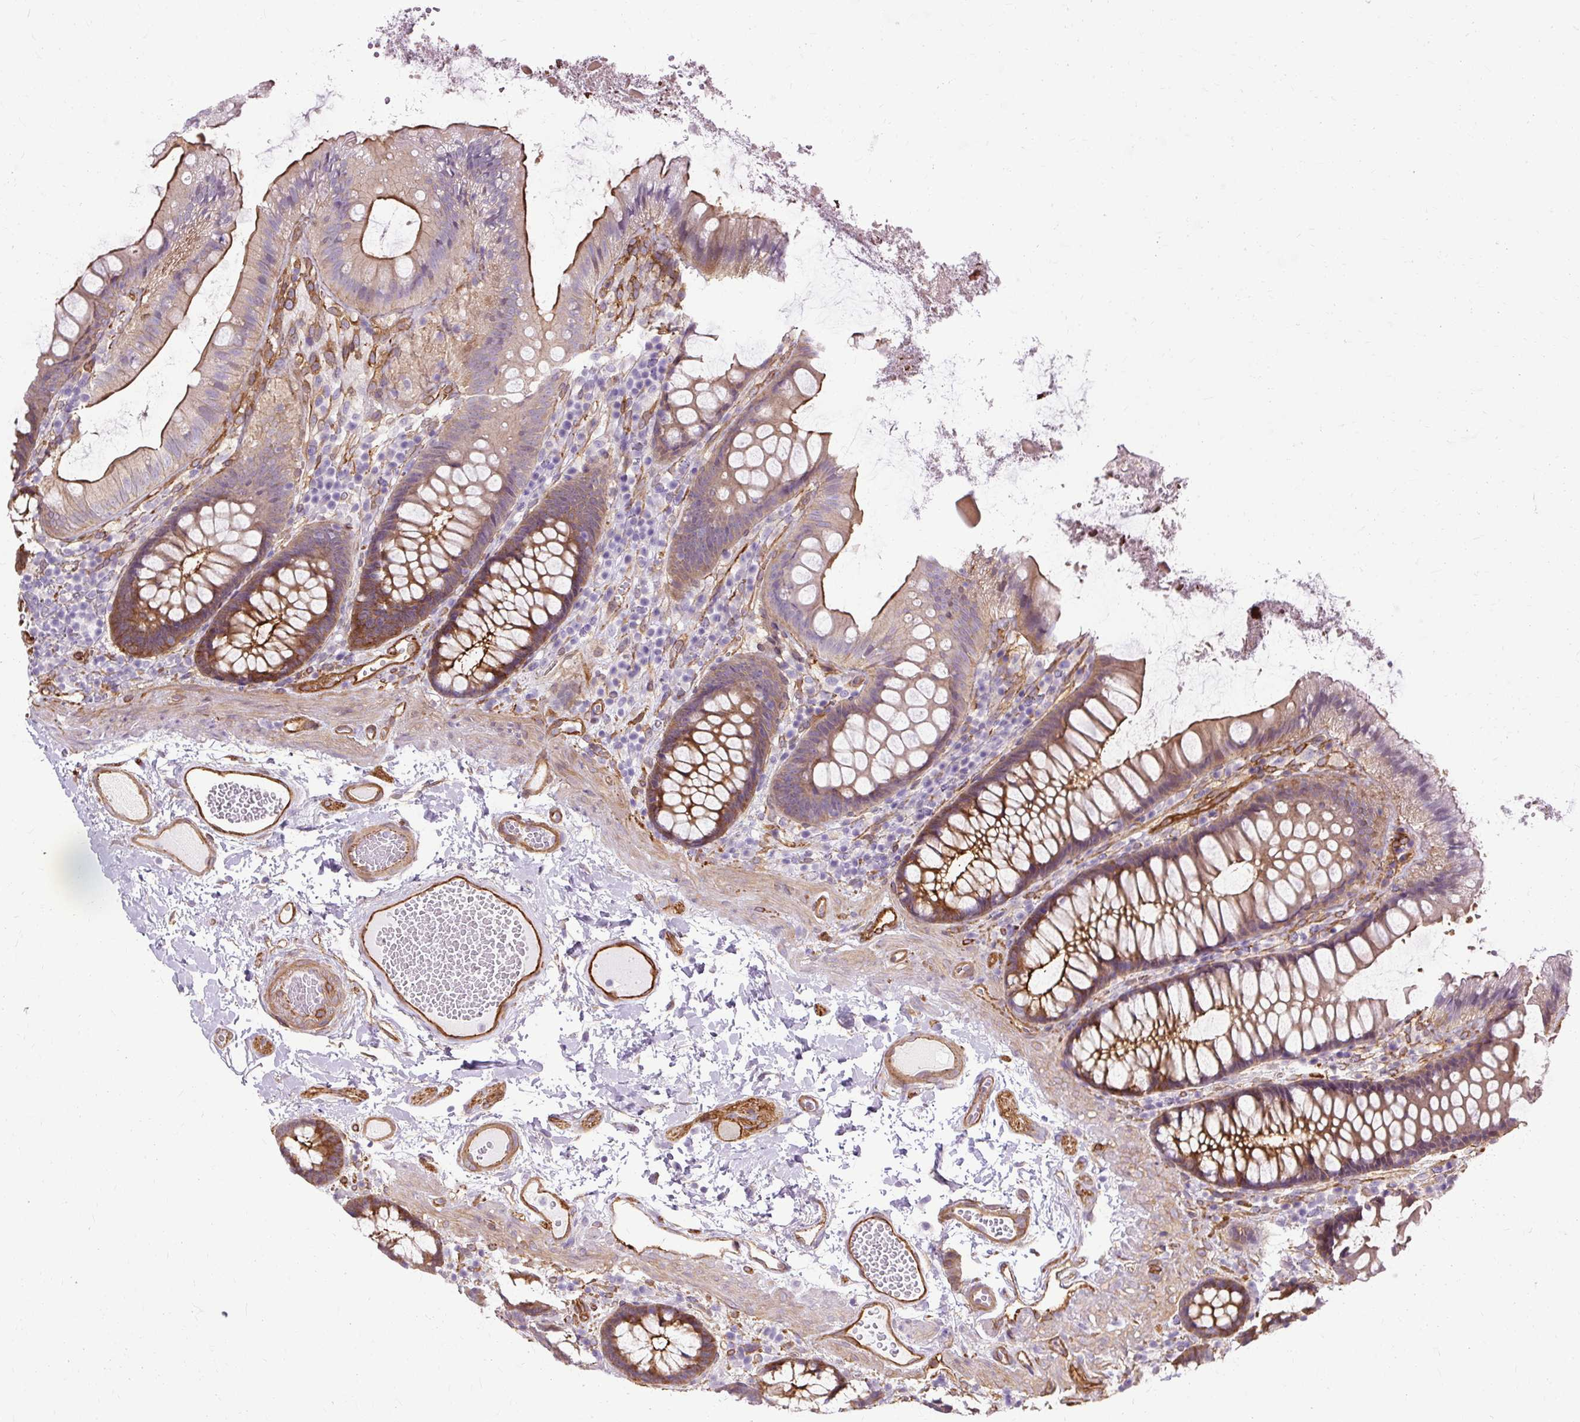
{"staining": {"intensity": "moderate", "quantity": ">75%", "location": "cytoplasmic/membranous"}, "tissue": "colon", "cell_type": "Endothelial cells", "image_type": "normal", "snomed": [{"axis": "morphology", "description": "Normal tissue, NOS"}, {"axis": "topography", "description": "Colon"}], "caption": "Immunohistochemistry (DAB (3,3'-diaminobenzidine)) staining of unremarkable human colon demonstrates moderate cytoplasmic/membranous protein expression in about >75% of endothelial cells.", "gene": "CNN3", "patient": {"sex": "male", "age": 84}}